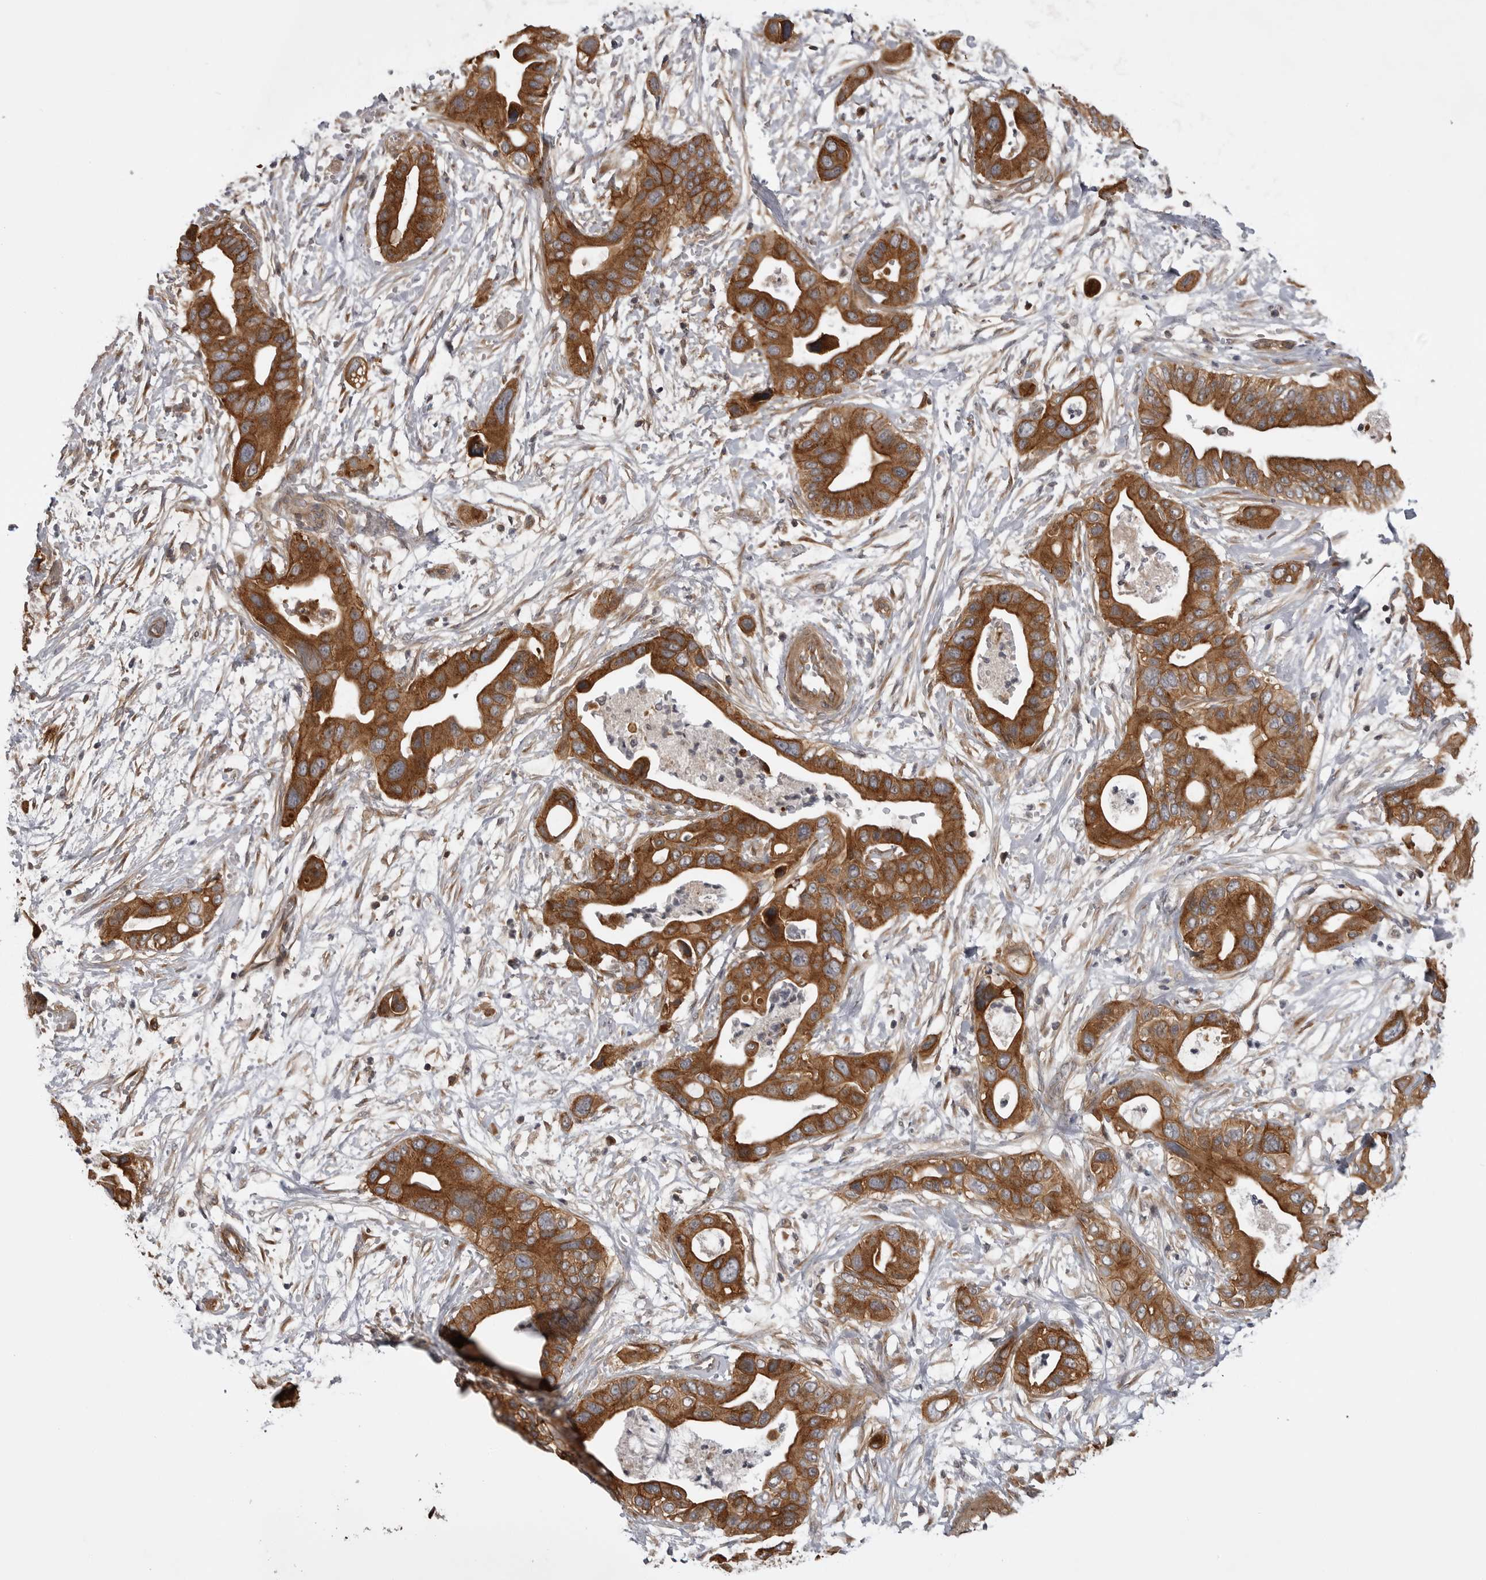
{"staining": {"intensity": "strong", "quantity": ">75%", "location": "cytoplasmic/membranous"}, "tissue": "pancreatic cancer", "cell_type": "Tumor cells", "image_type": "cancer", "snomed": [{"axis": "morphology", "description": "Adenocarcinoma, NOS"}, {"axis": "topography", "description": "Pancreas"}], "caption": "Immunohistochemistry photomicrograph of human pancreatic adenocarcinoma stained for a protein (brown), which shows high levels of strong cytoplasmic/membranous expression in approximately >75% of tumor cells.", "gene": "LRRC45", "patient": {"sex": "male", "age": 66}}